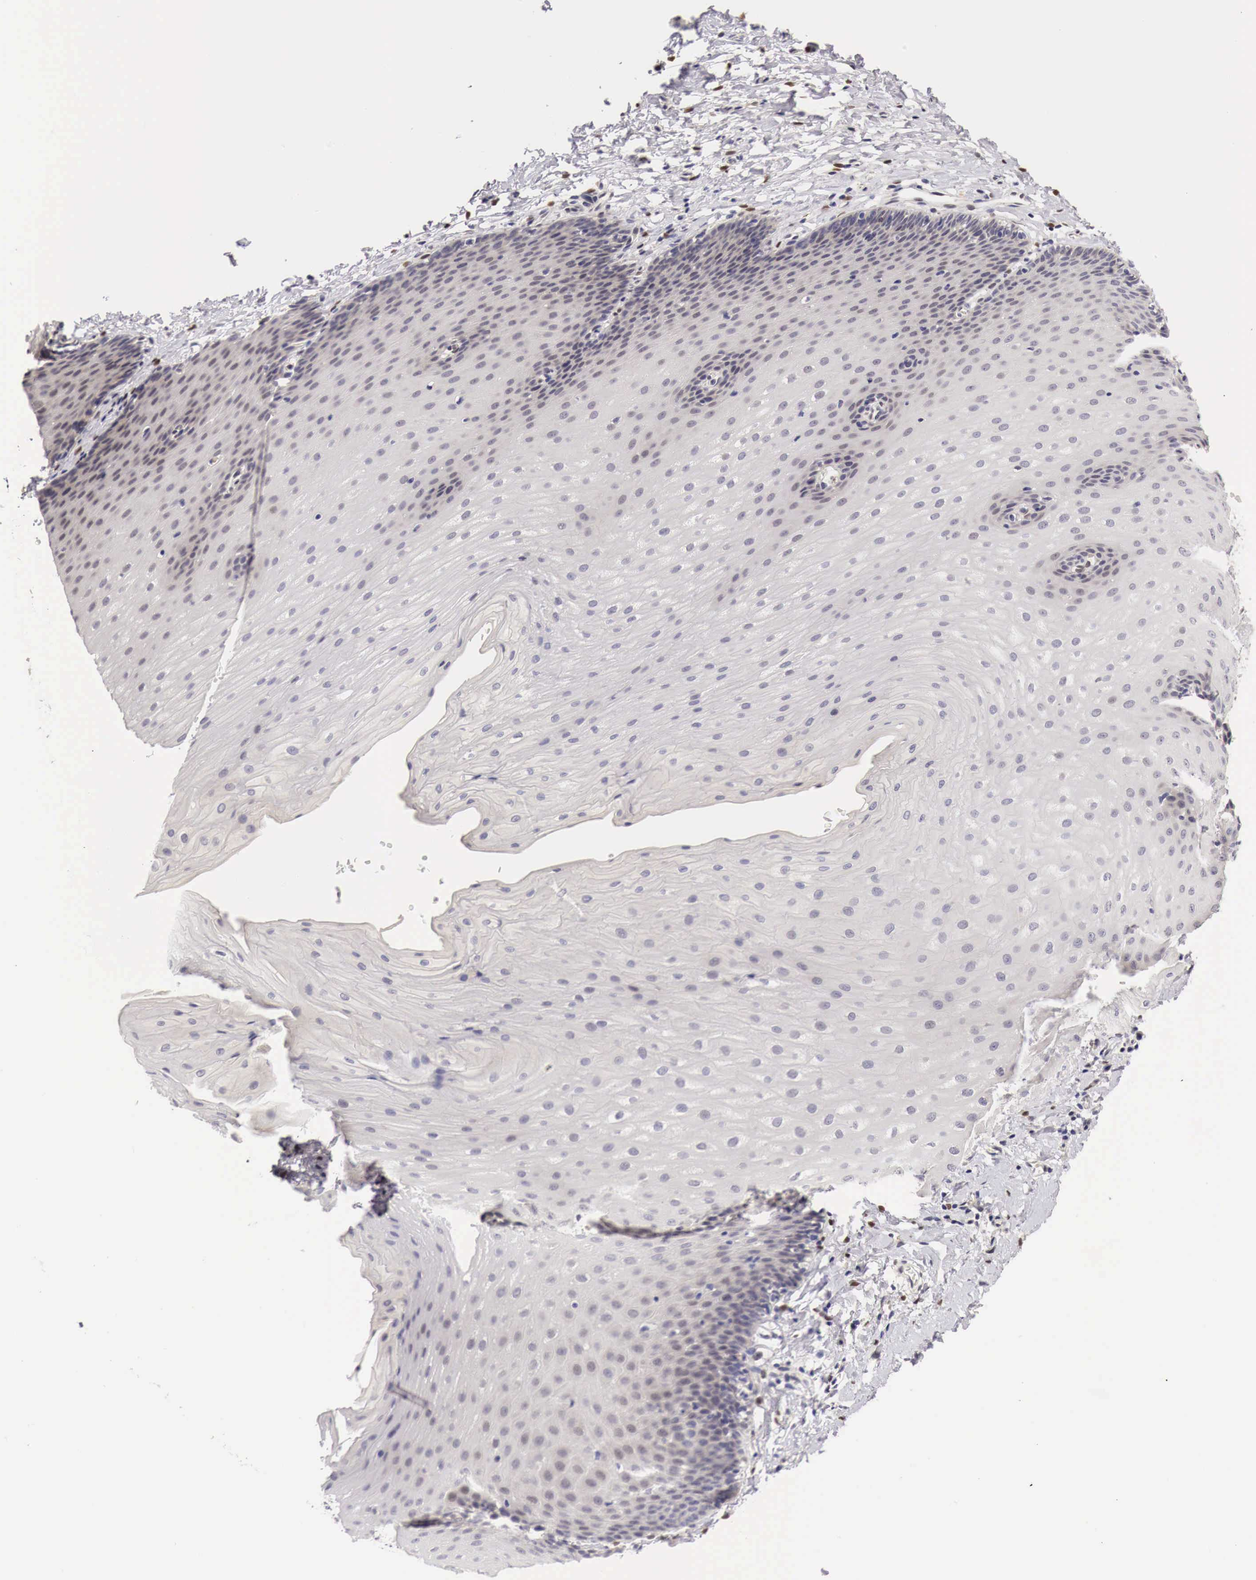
{"staining": {"intensity": "weak", "quantity": "<25%", "location": "nuclear"}, "tissue": "esophagus", "cell_type": "Squamous epithelial cells", "image_type": "normal", "snomed": [{"axis": "morphology", "description": "Normal tissue, NOS"}, {"axis": "topography", "description": "Esophagus"}], "caption": "Human esophagus stained for a protein using immunohistochemistry (IHC) demonstrates no expression in squamous epithelial cells.", "gene": "CASP3", "patient": {"sex": "male", "age": 70}}